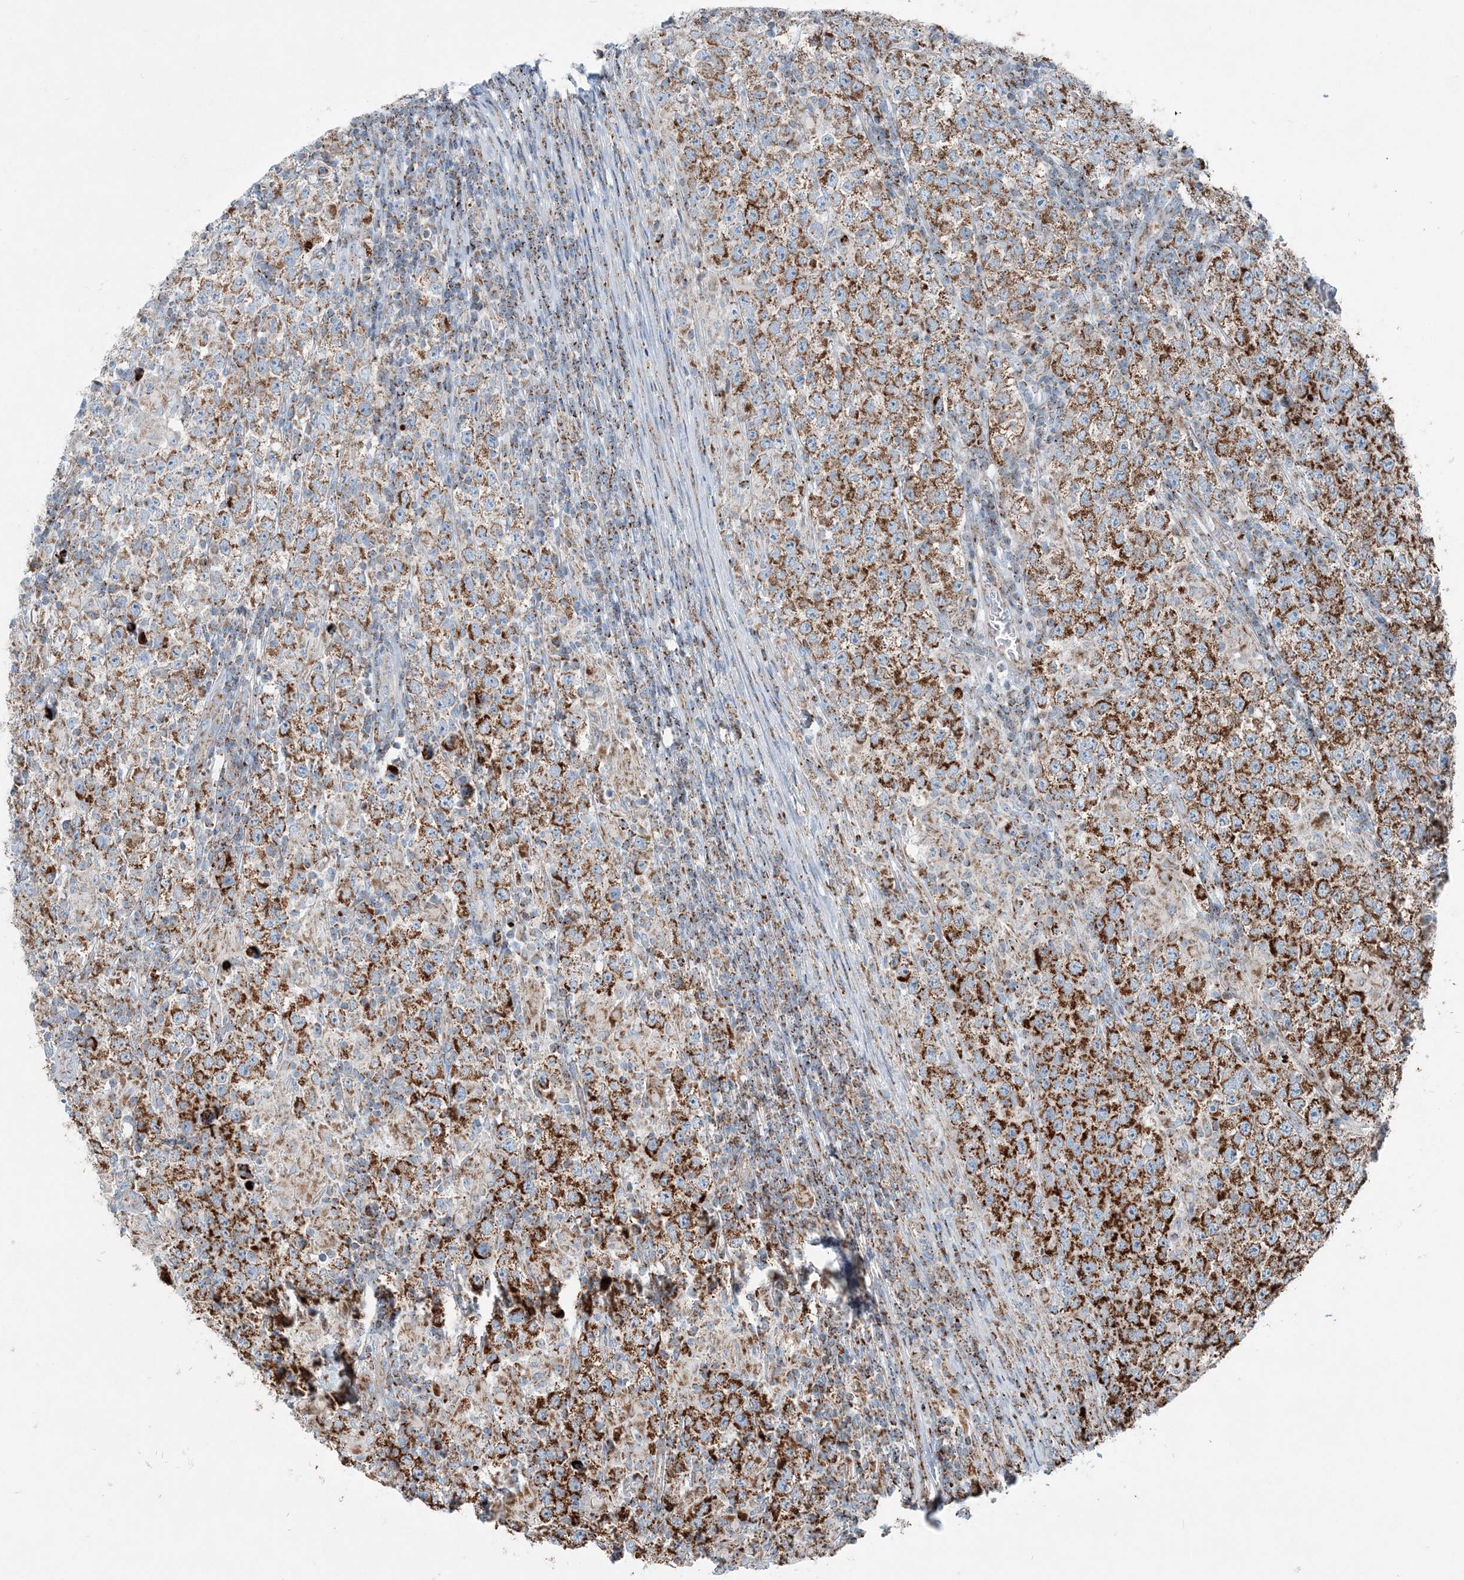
{"staining": {"intensity": "strong", "quantity": ">75%", "location": "cytoplasmic/membranous"}, "tissue": "testis cancer", "cell_type": "Tumor cells", "image_type": "cancer", "snomed": [{"axis": "morphology", "description": "Normal tissue, NOS"}, {"axis": "morphology", "description": "Urothelial carcinoma, High grade"}, {"axis": "morphology", "description": "Seminoma, NOS"}, {"axis": "morphology", "description": "Carcinoma, Embryonal, NOS"}, {"axis": "topography", "description": "Urinary bladder"}, {"axis": "topography", "description": "Testis"}], "caption": "An IHC photomicrograph of tumor tissue is shown. Protein staining in brown labels strong cytoplasmic/membranous positivity in testis embryonal carcinoma within tumor cells. (brown staining indicates protein expression, while blue staining denotes nuclei).", "gene": "INTU", "patient": {"sex": "male", "age": 41}}